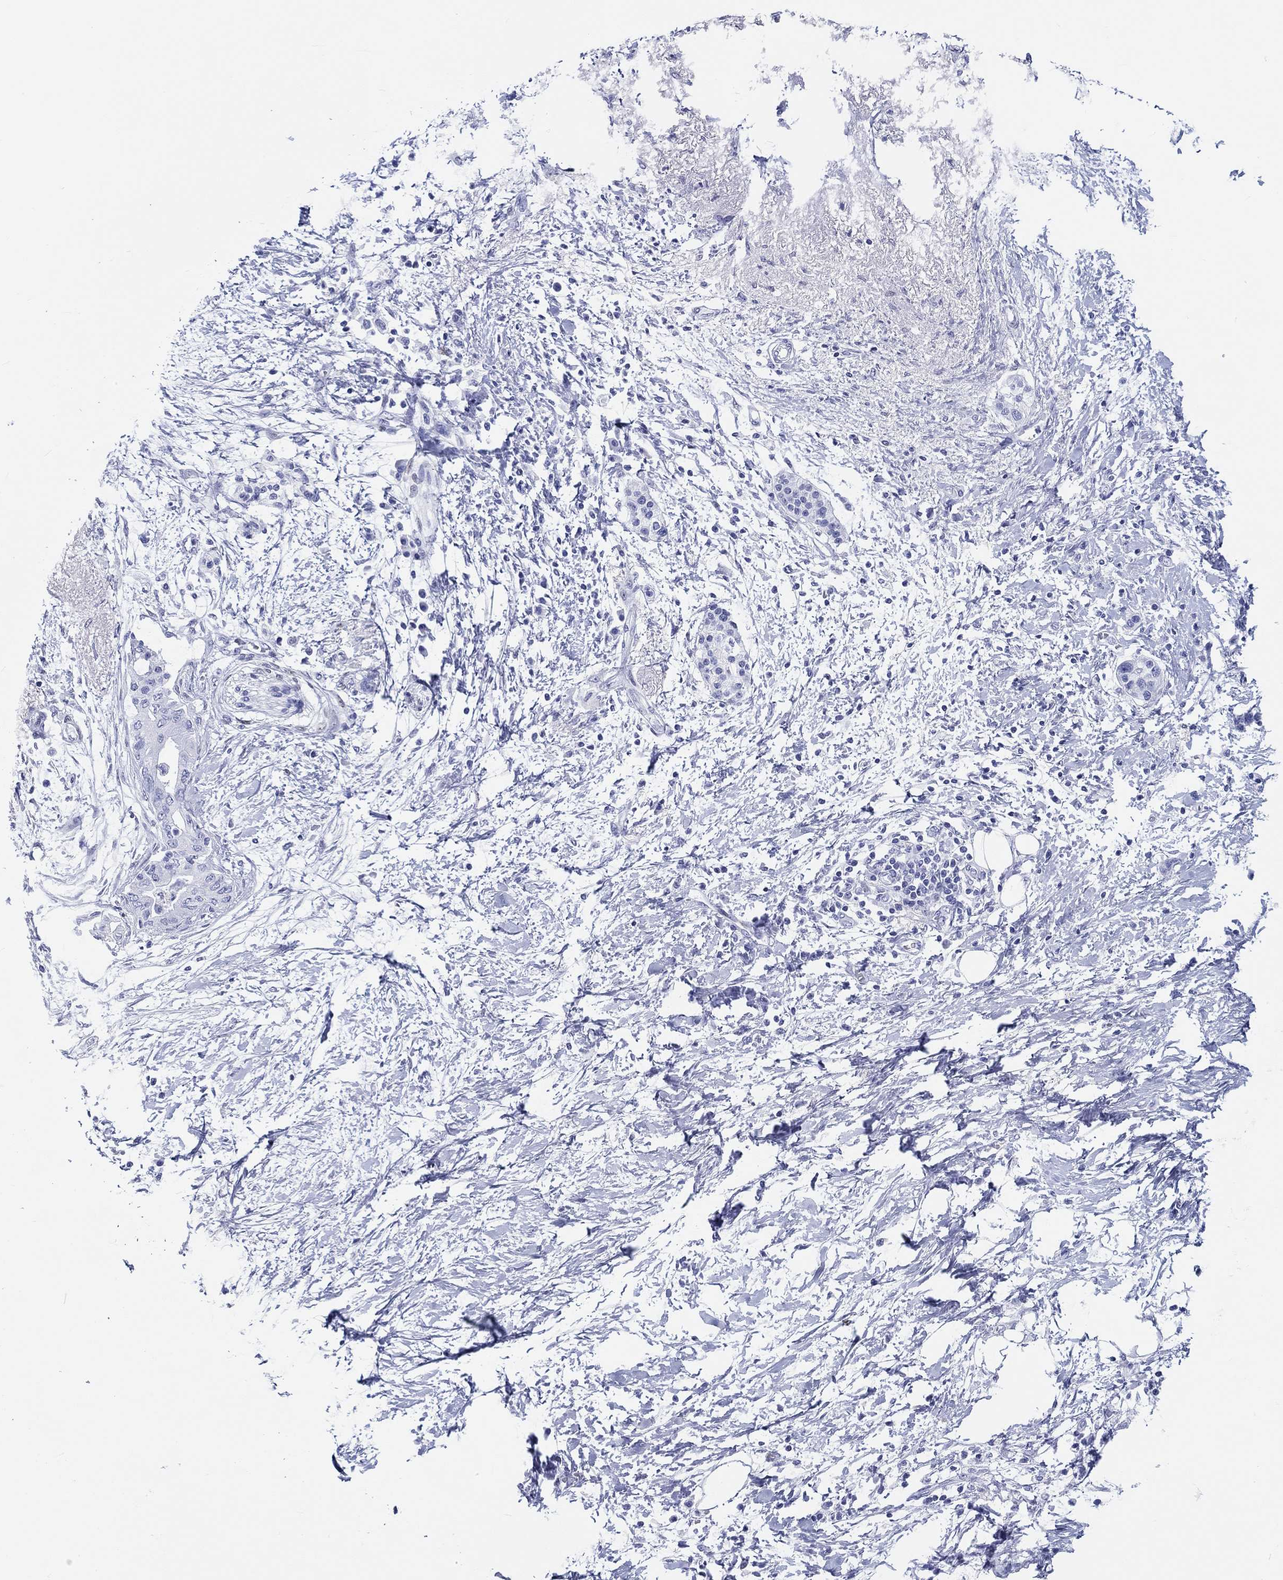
{"staining": {"intensity": "negative", "quantity": "none", "location": "none"}, "tissue": "pancreatic cancer", "cell_type": "Tumor cells", "image_type": "cancer", "snomed": [{"axis": "morphology", "description": "Normal tissue, NOS"}, {"axis": "morphology", "description": "Adenocarcinoma, NOS"}, {"axis": "topography", "description": "Pancreas"}, {"axis": "topography", "description": "Duodenum"}], "caption": "An image of human pancreatic cancer is negative for staining in tumor cells. (Stains: DAB (3,3'-diaminobenzidine) immunohistochemistry (IHC) with hematoxylin counter stain, Microscopy: brightfield microscopy at high magnification).", "gene": "H1-1", "patient": {"sex": "female", "age": 60}}